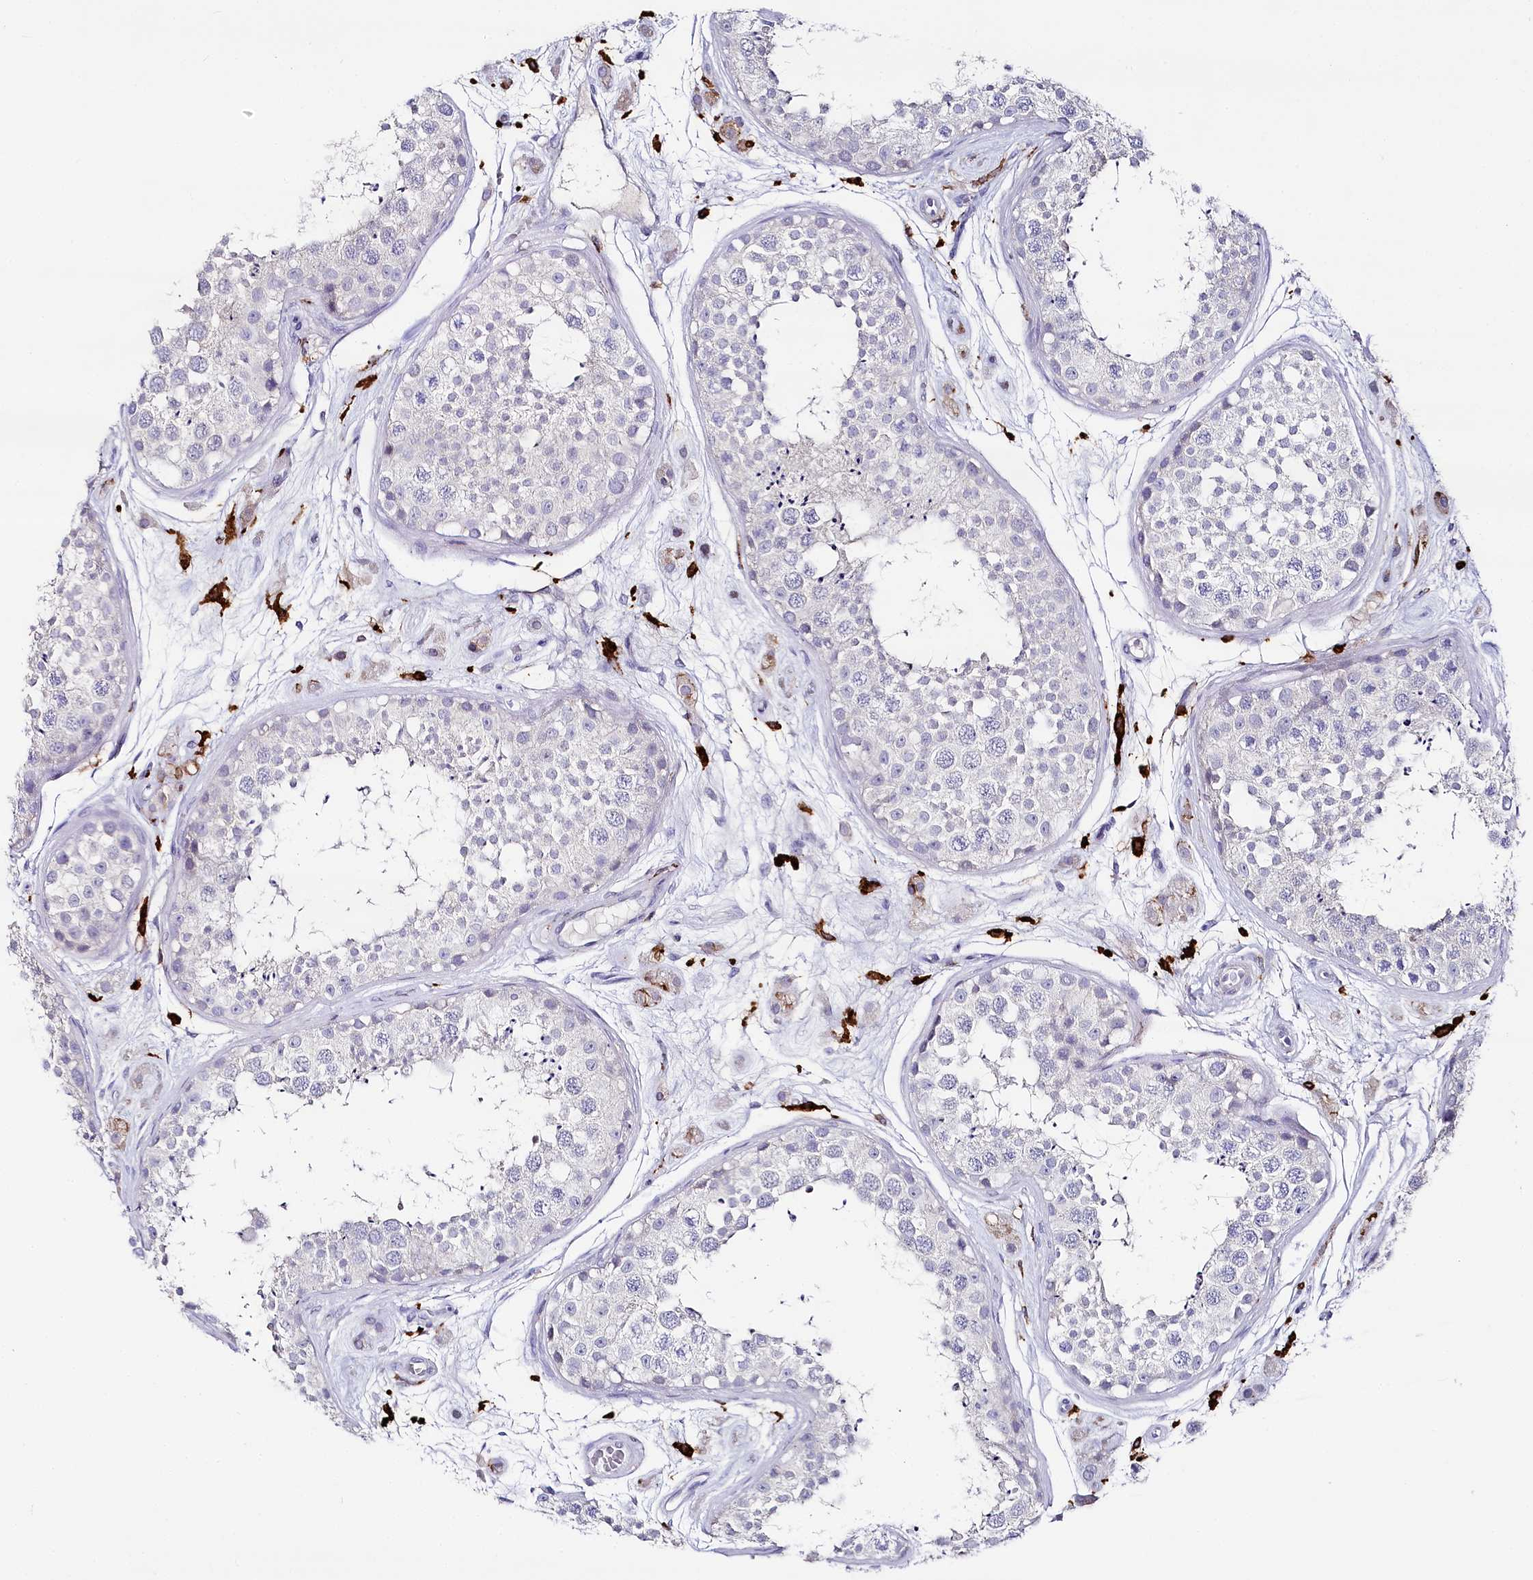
{"staining": {"intensity": "negative", "quantity": "none", "location": "none"}, "tissue": "testis", "cell_type": "Cells in seminiferous ducts", "image_type": "normal", "snomed": [{"axis": "morphology", "description": "Normal tissue, NOS"}, {"axis": "topography", "description": "Testis"}], "caption": "A high-resolution image shows IHC staining of benign testis, which shows no significant expression in cells in seminiferous ducts.", "gene": "CLEC4M", "patient": {"sex": "male", "age": 25}}